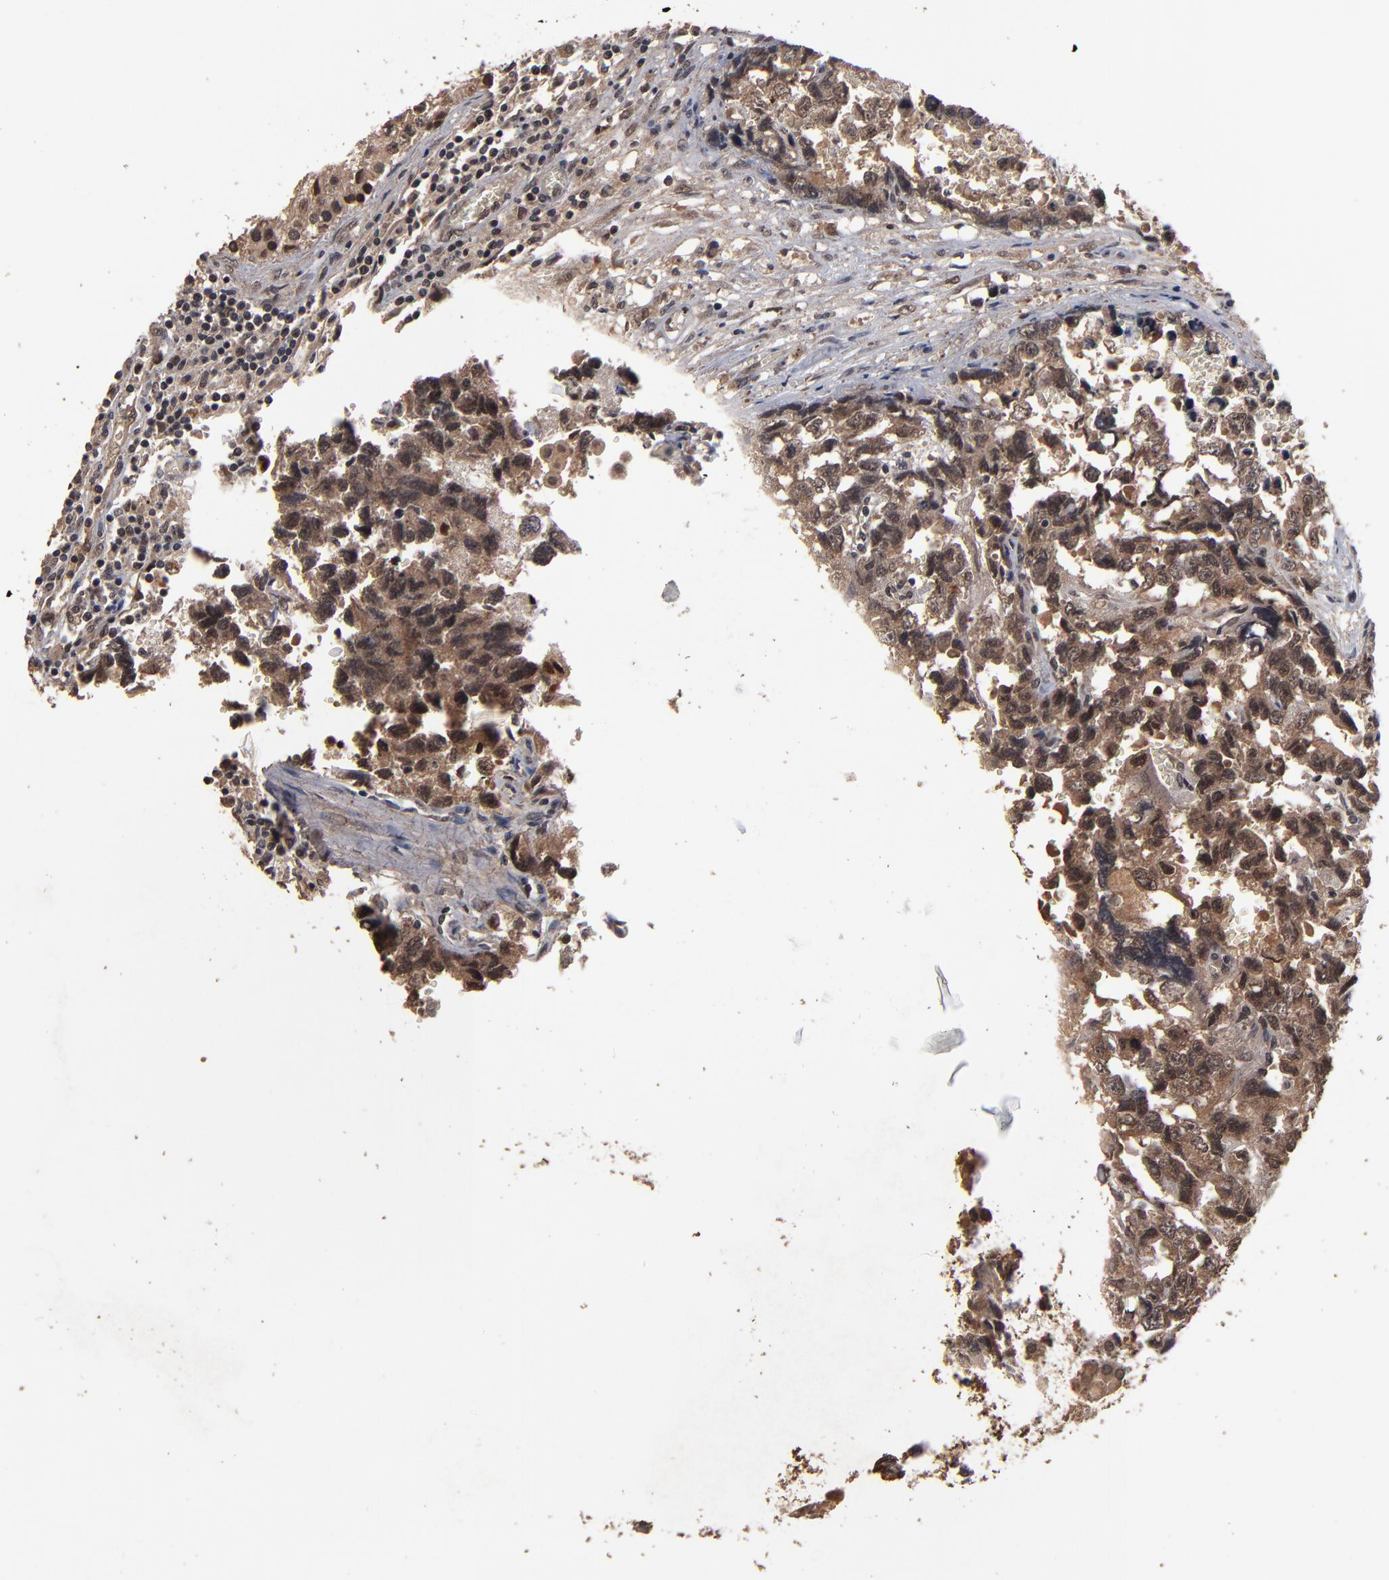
{"staining": {"intensity": "moderate", "quantity": ">75%", "location": "cytoplasmic/membranous,nuclear"}, "tissue": "testis cancer", "cell_type": "Tumor cells", "image_type": "cancer", "snomed": [{"axis": "morphology", "description": "Carcinoma, Embryonal, NOS"}, {"axis": "topography", "description": "Testis"}], "caption": "An image showing moderate cytoplasmic/membranous and nuclear positivity in about >75% of tumor cells in testis embryonal carcinoma, as visualized by brown immunohistochemical staining.", "gene": "NXF2B", "patient": {"sex": "male", "age": 31}}